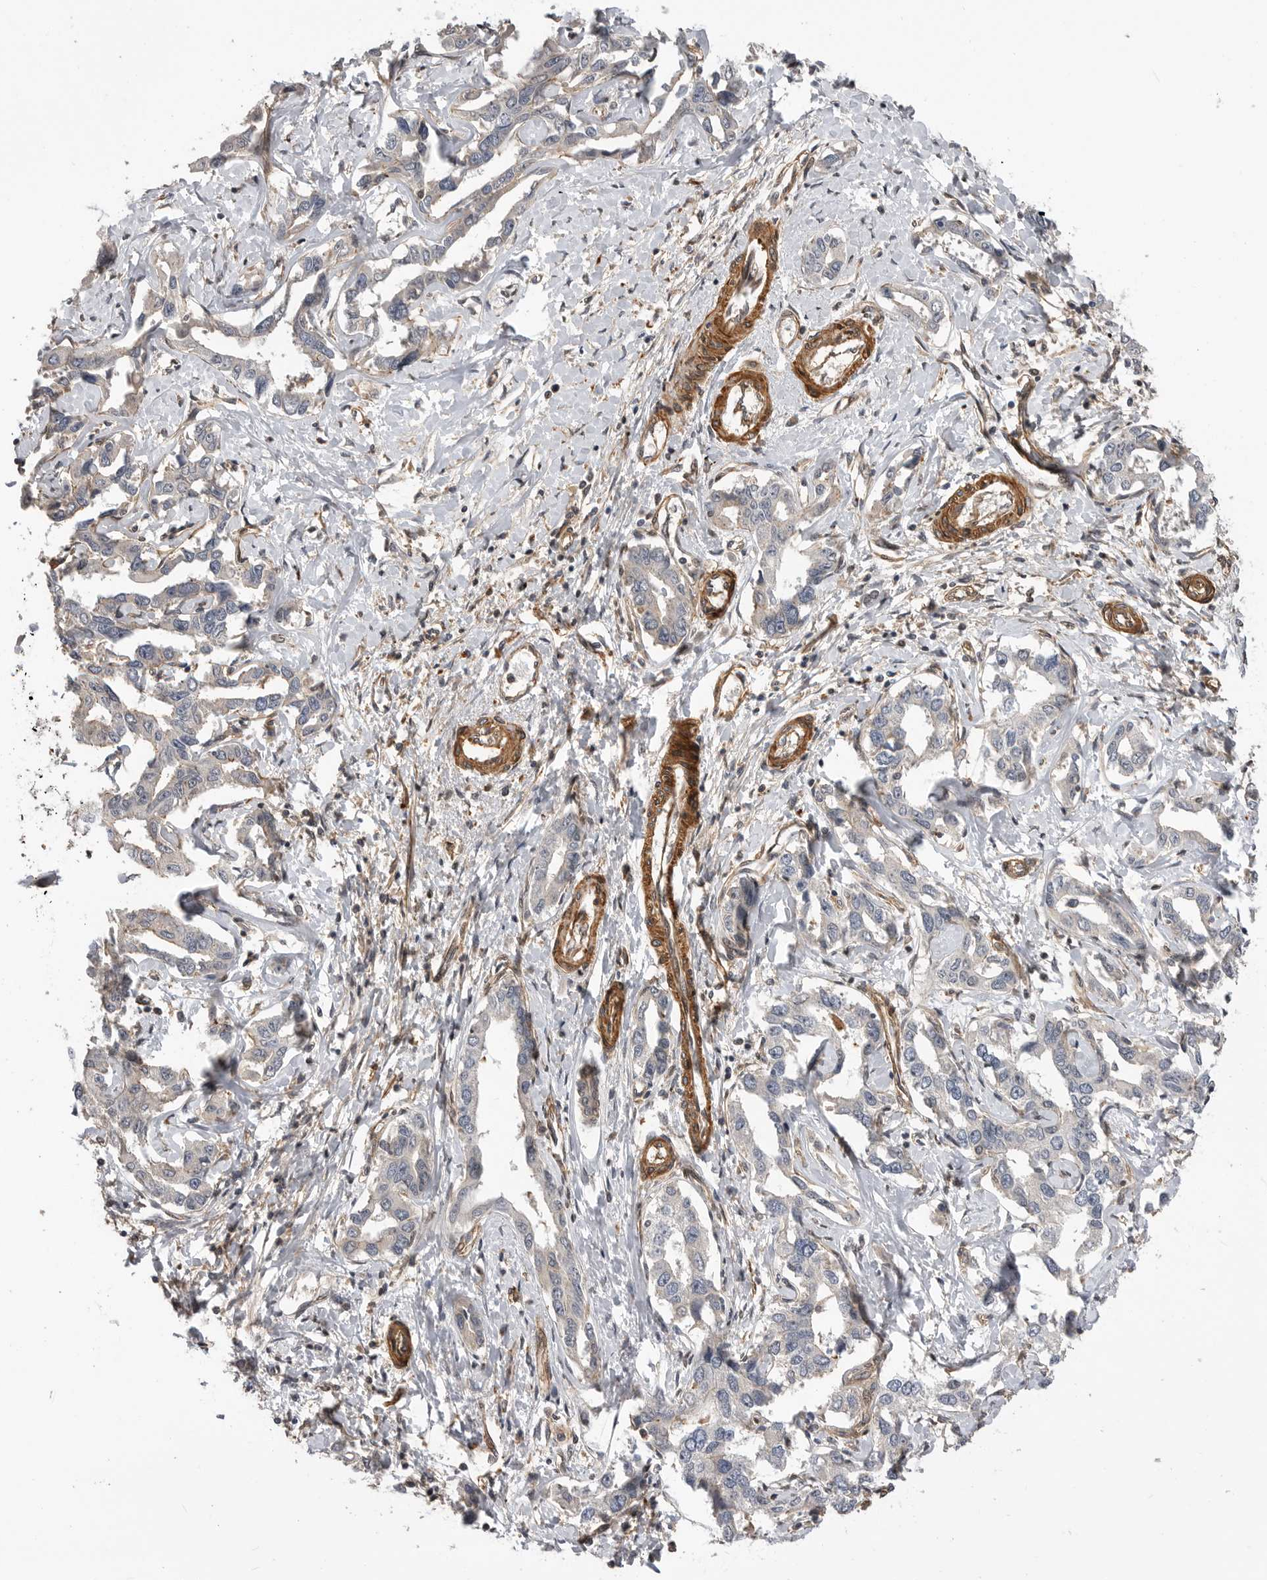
{"staining": {"intensity": "negative", "quantity": "none", "location": "none"}, "tissue": "liver cancer", "cell_type": "Tumor cells", "image_type": "cancer", "snomed": [{"axis": "morphology", "description": "Cholangiocarcinoma"}, {"axis": "topography", "description": "Liver"}], "caption": "Liver cholangiocarcinoma stained for a protein using IHC demonstrates no staining tumor cells.", "gene": "TRIM56", "patient": {"sex": "male", "age": 59}}